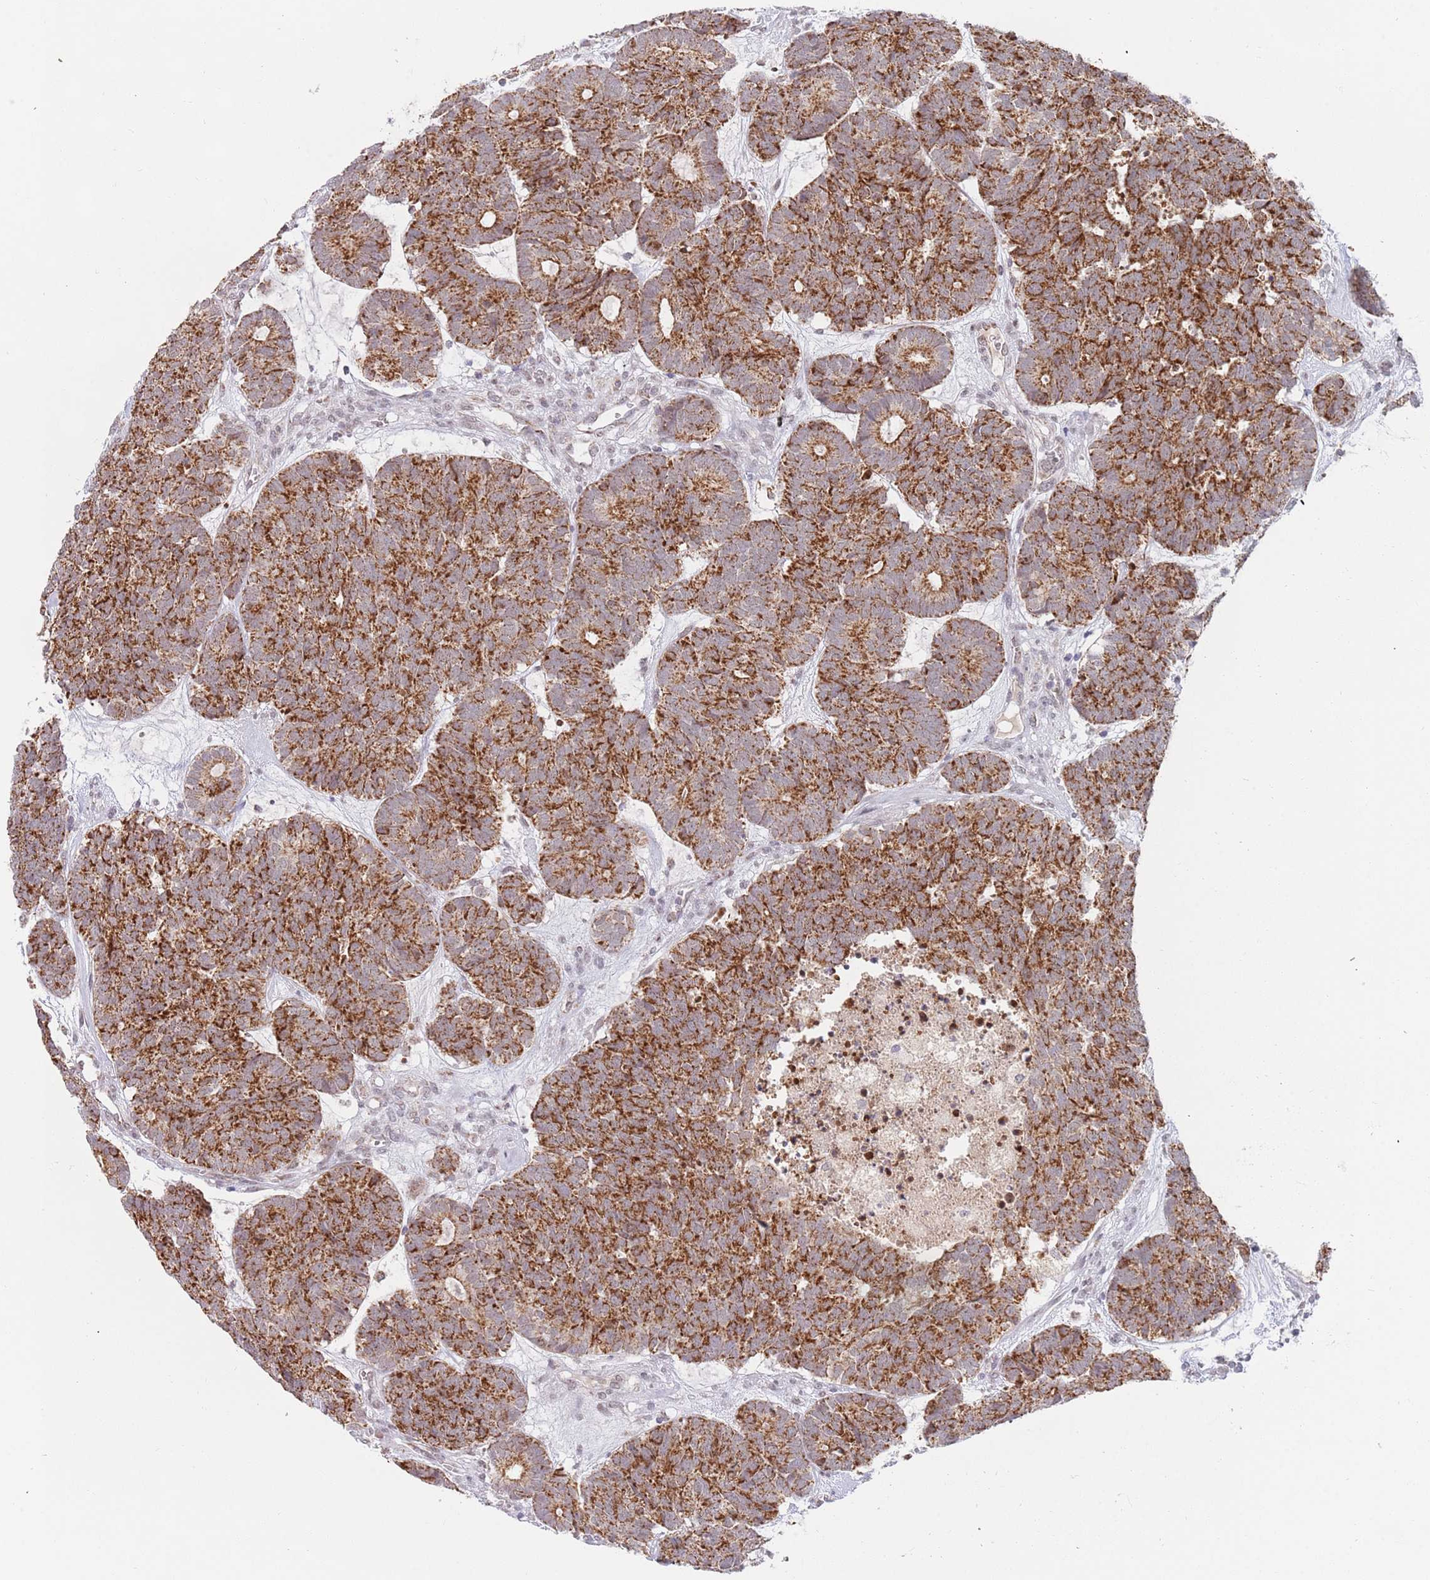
{"staining": {"intensity": "strong", "quantity": ">75%", "location": "cytoplasmic/membranous"}, "tissue": "head and neck cancer", "cell_type": "Tumor cells", "image_type": "cancer", "snomed": [{"axis": "morphology", "description": "Adenocarcinoma, NOS"}, {"axis": "topography", "description": "Head-Neck"}], "caption": "DAB immunohistochemical staining of head and neck adenocarcinoma displays strong cytoplasmic/membranous protein expression in about >75% of tumor cells.", "gene": "TIMM13", "patient": {"sex": "female", "age": 81}}